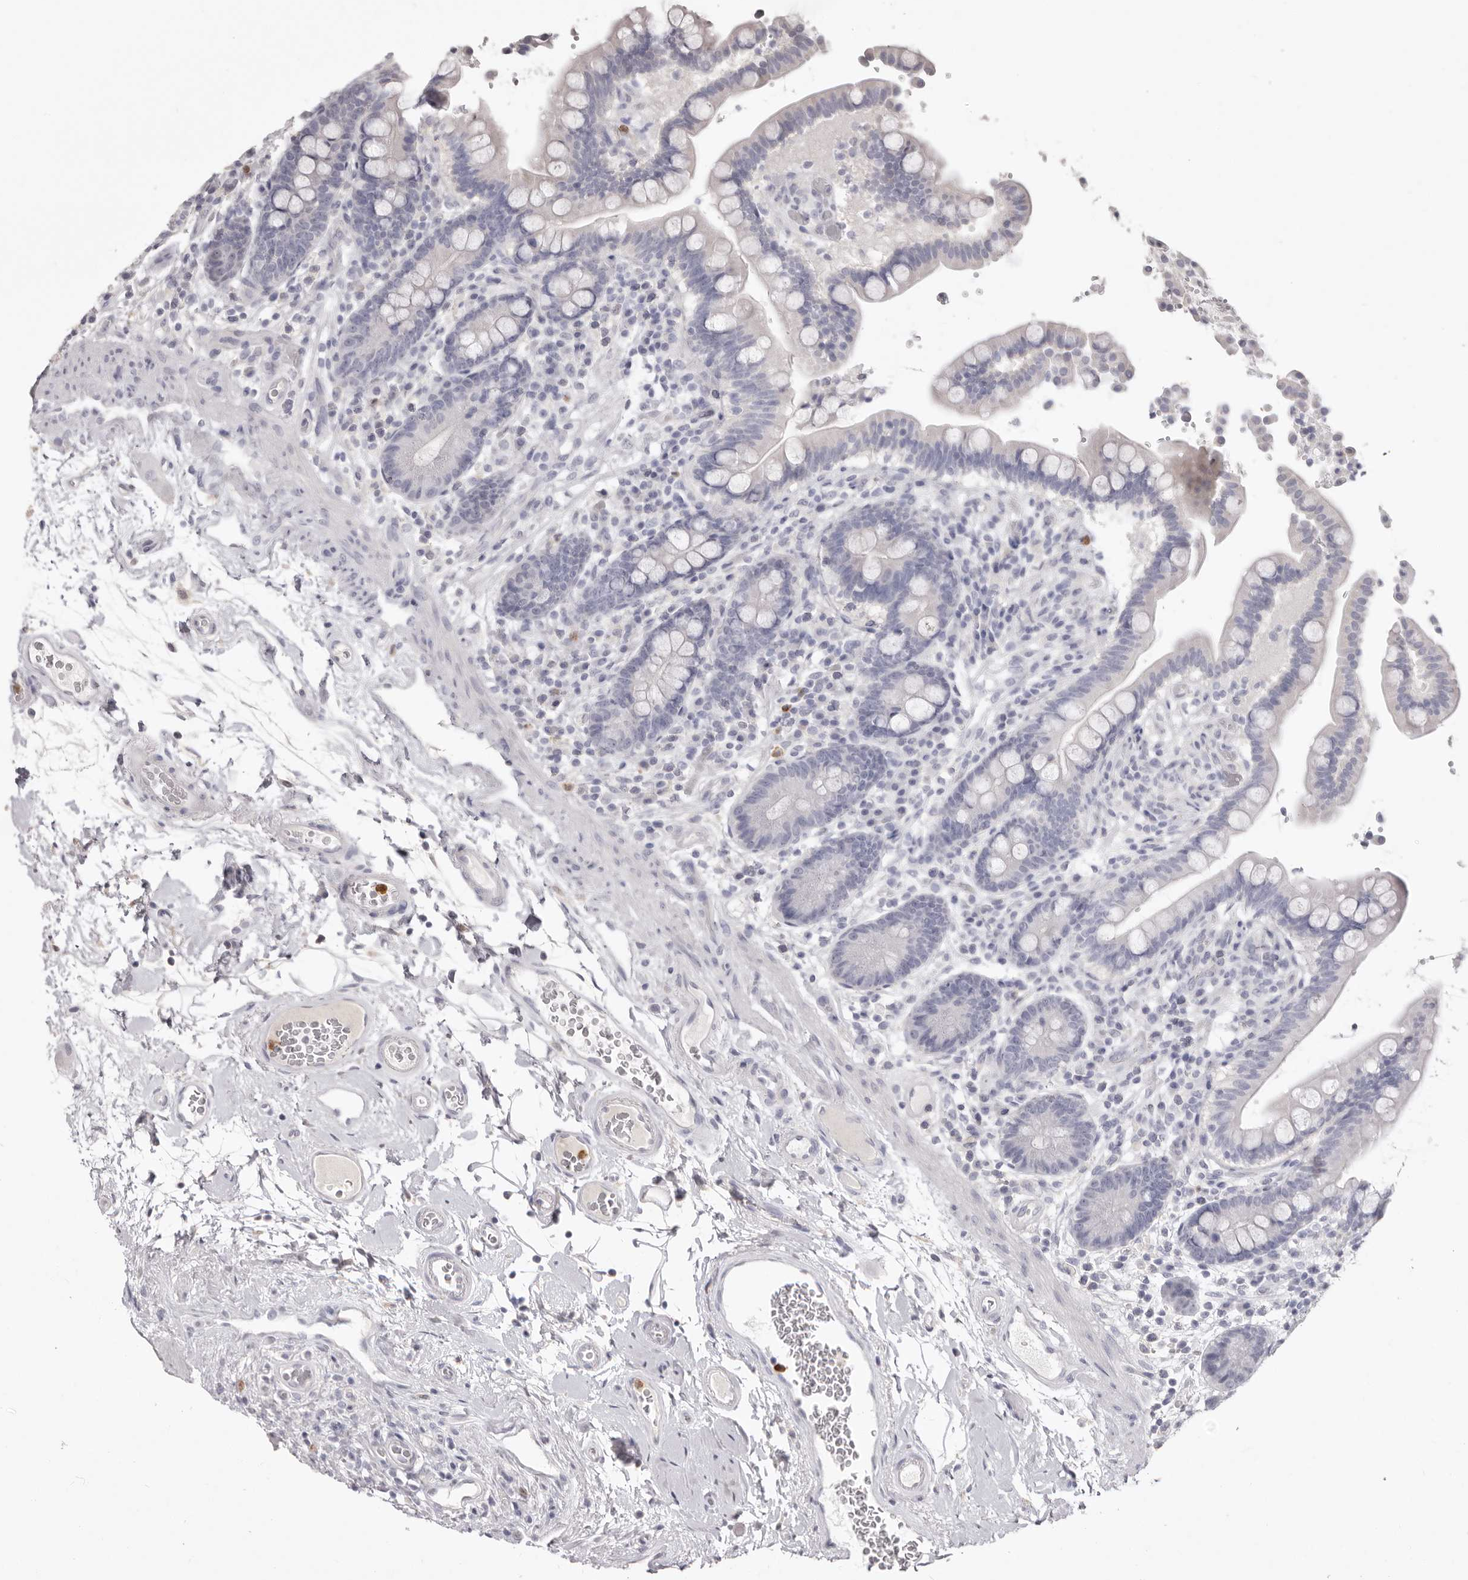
{"staining": {"intensity": "negative", "quantity": "none", "location": "none"}, "tissue": "colon", "cell_type": "Endothelial cells", "image_type": "normal", "snomed": [{"axis": "morphology", "description": "Normal tissue, NOS"}, {"axis": "topography", "description": "Colon"}], "caption": "Colon was stained to show a protein in brown. There is no significant staining in endothelial cells. (DAB immunohistochemistry (IHC) with hematoxylin counter stain).", "gene": "GPR84", "patient": {"sex": "male", "age": 73}}